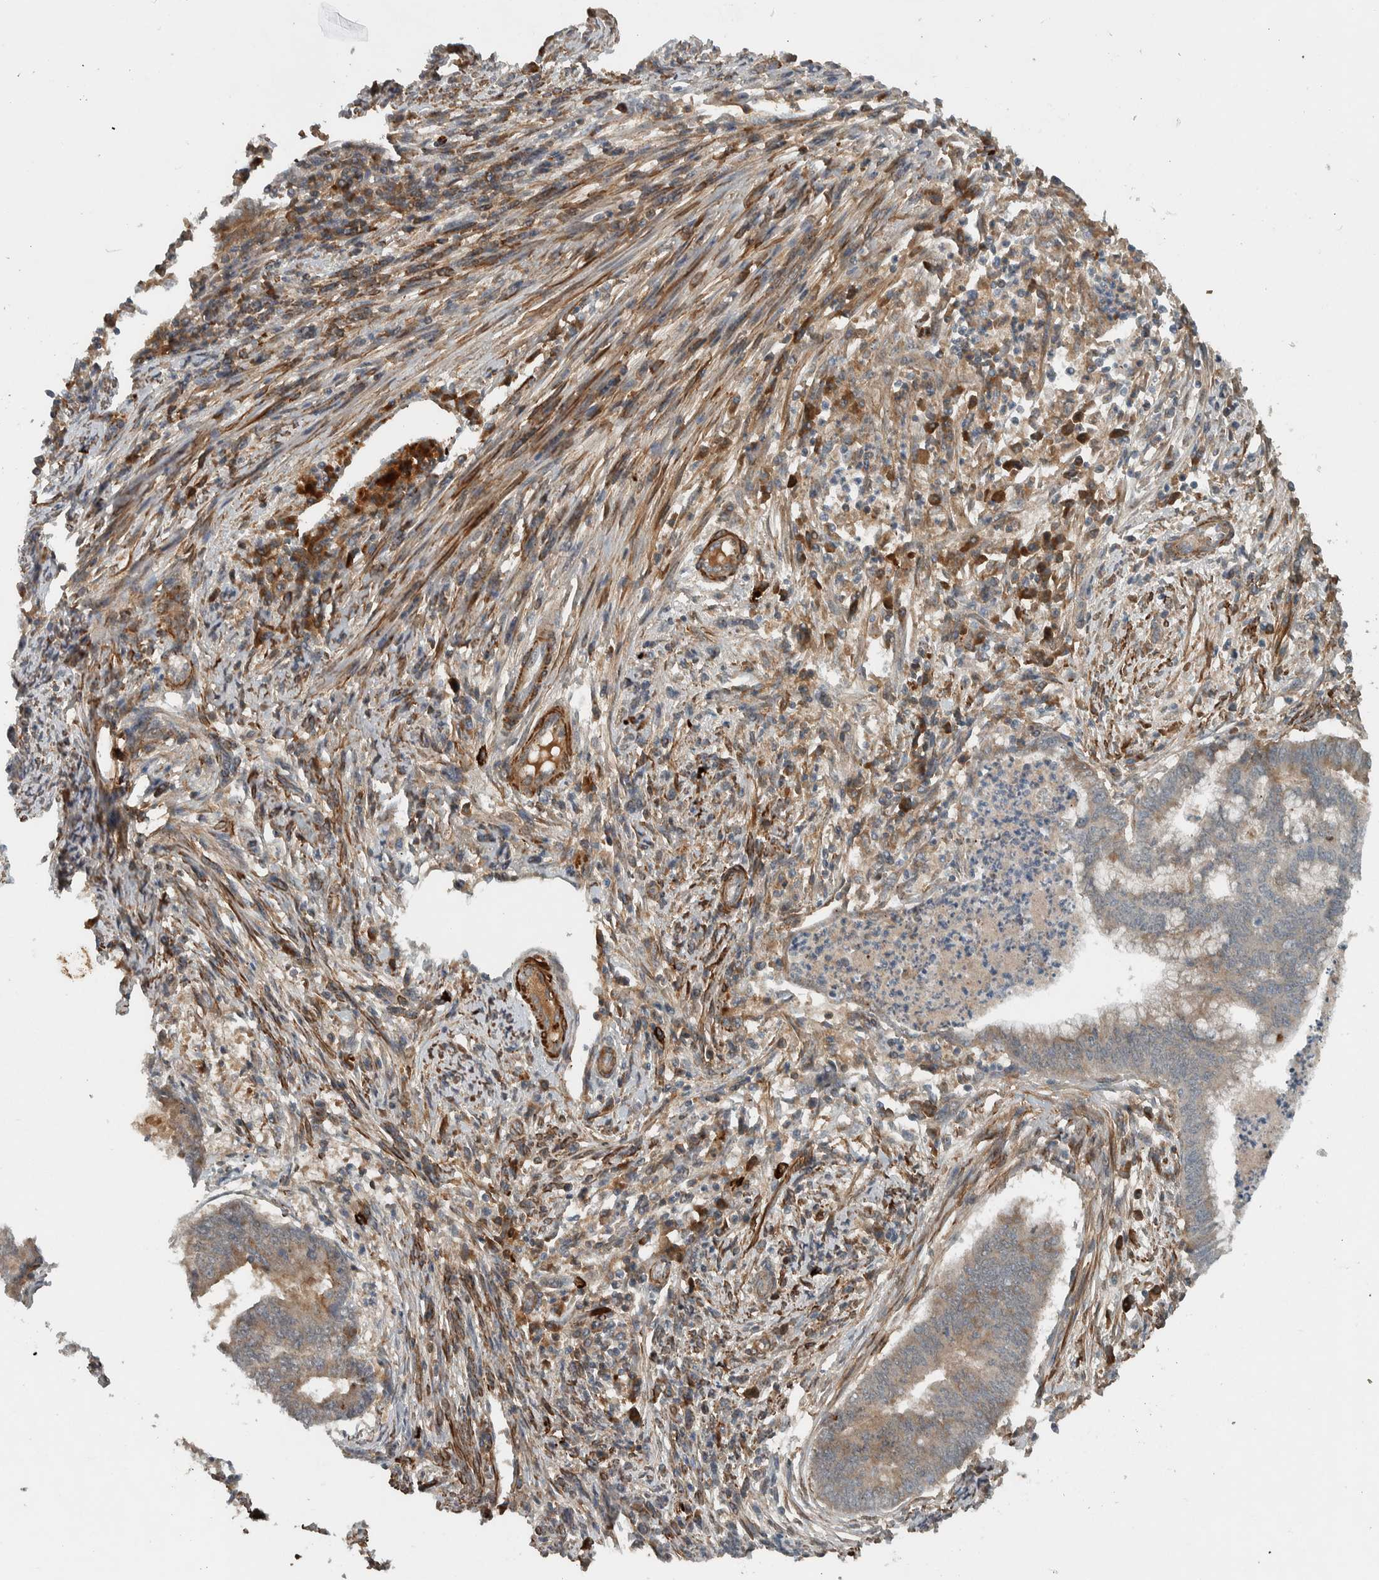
{"staining": {"intensity": "weak", "quantity": "<25%", "location": "cytoplasmic/membranous"}, "tissue": "endometrial cancer", "cell_type": "Tumor cells", "image_type": "cancer", "snomed": [{"axis": "morphology", "description": "Polyp, NOS"}, {"axis": "morphology", "description": "Adenocarcinoma, NOS"}, {"axis": "morphology", "description": "Adenoma, NOS"}, {"axis": "topography", "description": "Endometrium"}], "caption": "Immunohistochemistry micrograph of endometrial adenoma stained for a protein (brown), which displays no staining in tumor cells.", "gene": "LBHD1", "patient": {"sex": "female", "age": 79}}